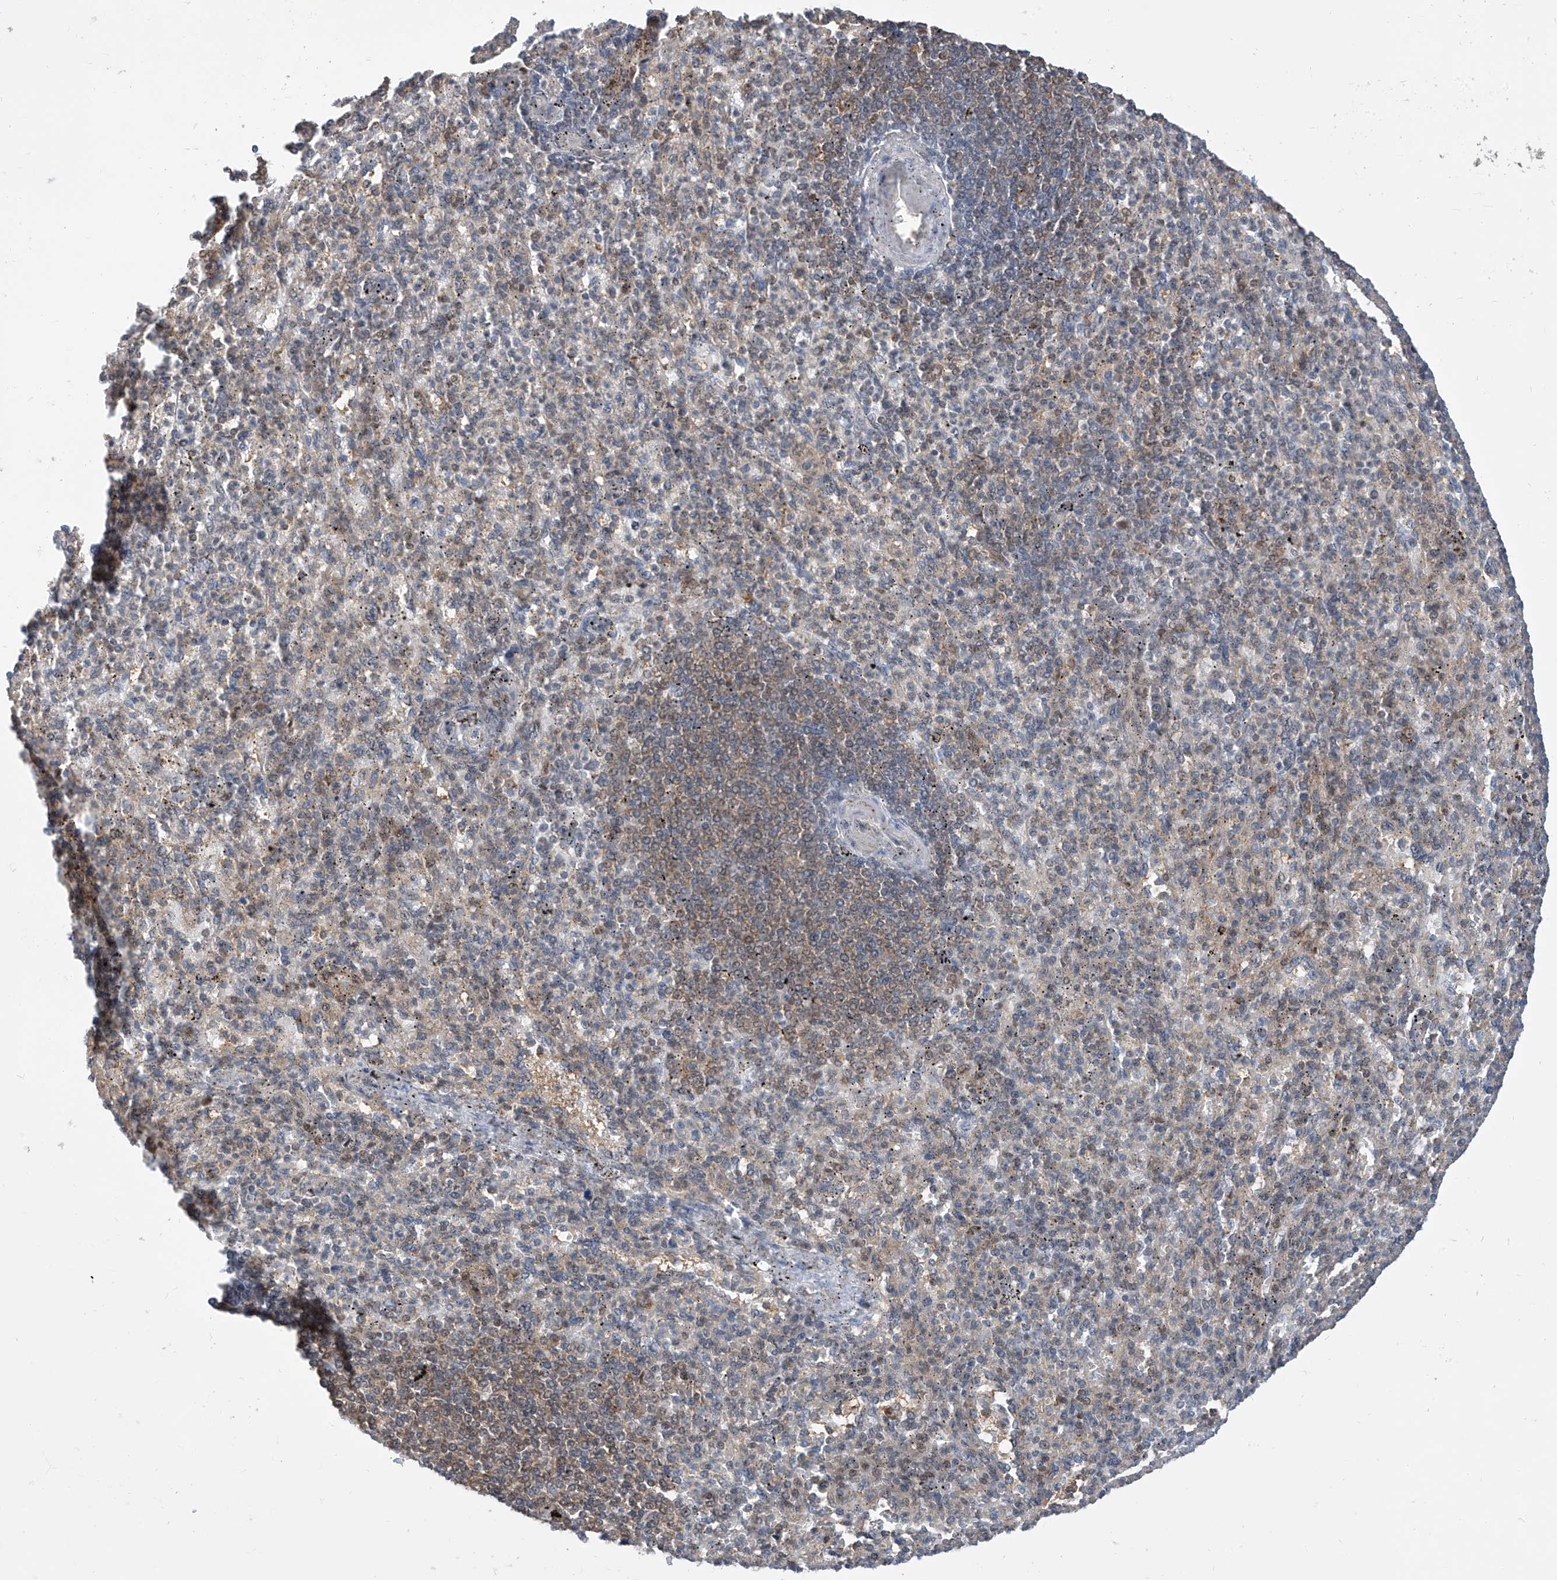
{"staining": {"intensity": "weak", "quantity": "<25%", "location": "cytoplasmic/membranous"}, "tissue": "spleen", "cell_type": "Cells in red pulp", "image_type": "normal", "snomed": [{"axis": "morphology", "description": "Normal tissue, NOS"}, {"axis": "topography", "description": "Spleen"}], "caption": "This is an IHC image of normal human spleen. There is no staining in cells in red pulp.", "gene": "TTC38", "patient": {"sex": "female", "age": 74}}